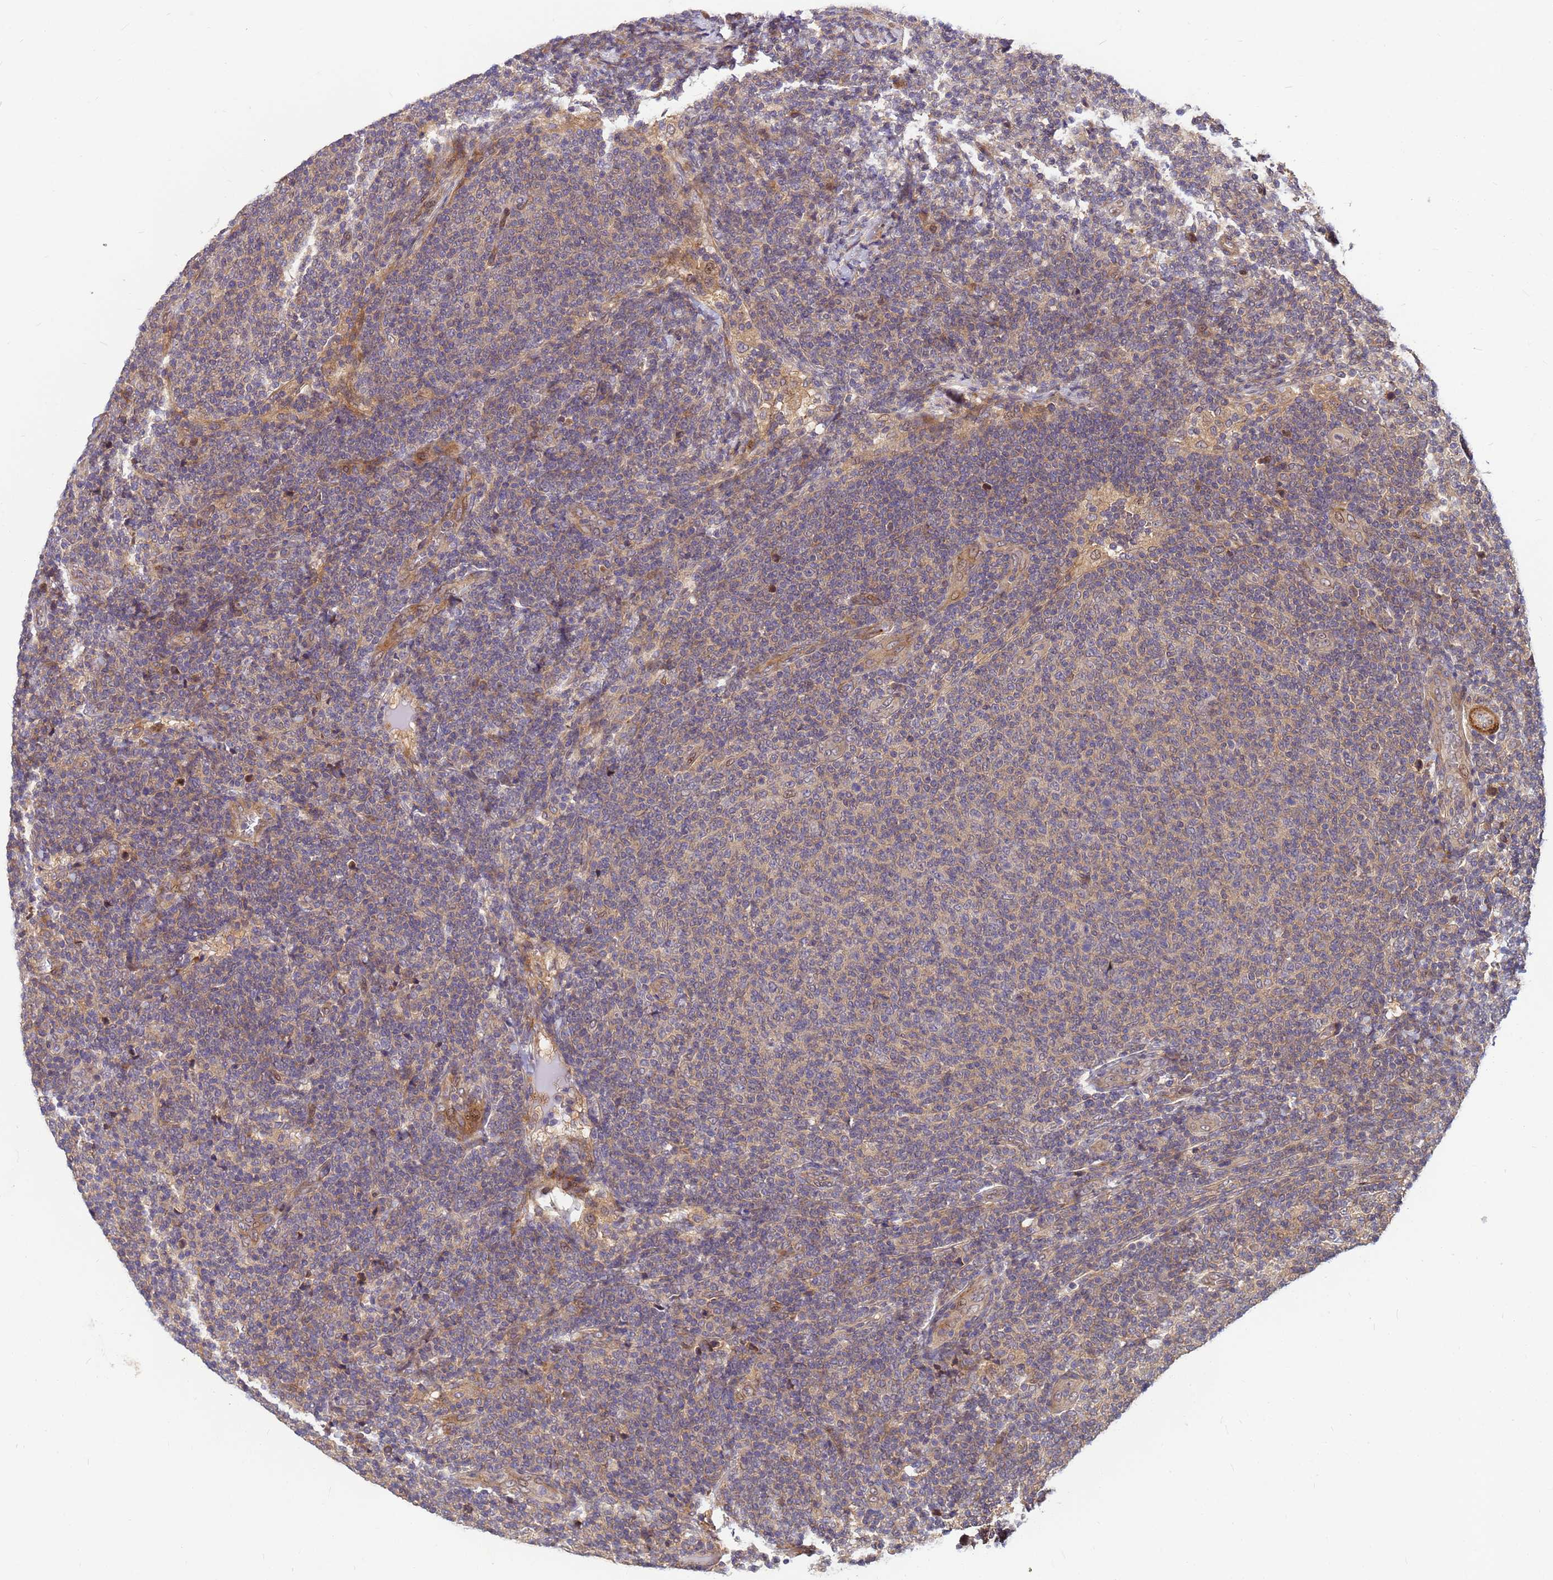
{"staining": {"intensity": "weak", "quantity": "25%-75%", "location": "cytoplasmic/membranous"}, "tissue": "lymphoma", "cell_type": "Tumor cells", "image_type": "cancer", "snomed": [{"axis": "morphology", "description": "Malignant lymphoma, non-Hodgkin's type, Low grade"}, {"axis": "topography", "description": "Lymph node"}], "caption": "Human lymphoma stained with a protein marker reveals weak staining in tumor cells.", "gene": "DUS4L", "patient": {"sex": "male", "age": 66}}